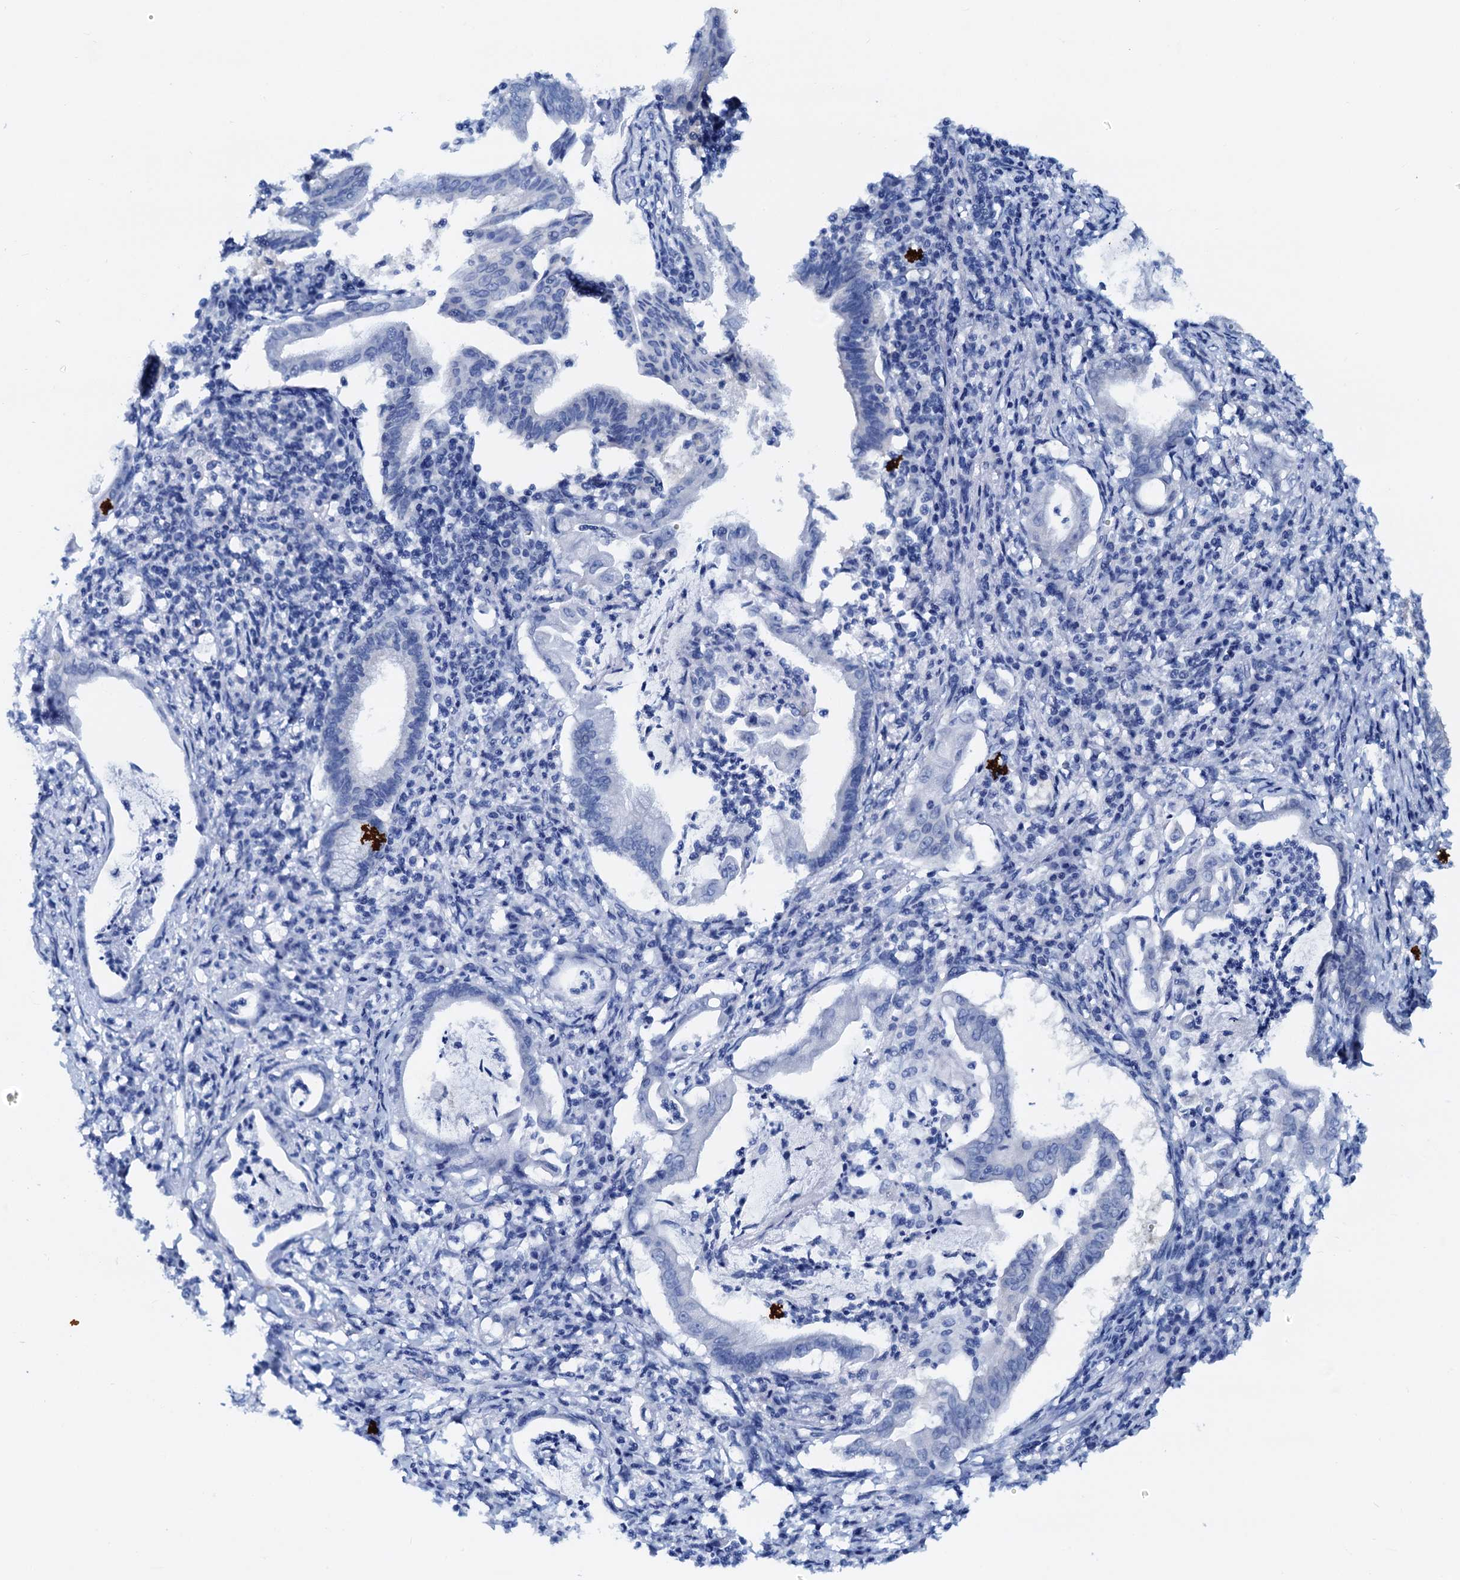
{"staining": {"intensity": "negative", "quantity": "none", "location": "none"}, "tissue": "pancreatic cancer", "cell_type": "Tumor cells", "image_type": "cancer", "snomed": [{"axis": "morphology", "description": "Adenocarcinoma, NOS"}, {"axis": "topography", "description": "Pancreas"}], "caption": "Tumor cells are negative for protein expression in human pancreatic cancer (adenocarcinoma). (DAB (3,3'-diaminobenzidine) immunohistochemistry (IHC), high magnification).", "gene": "PTGES3", "patient": {"sex": "female", "age": 55}}